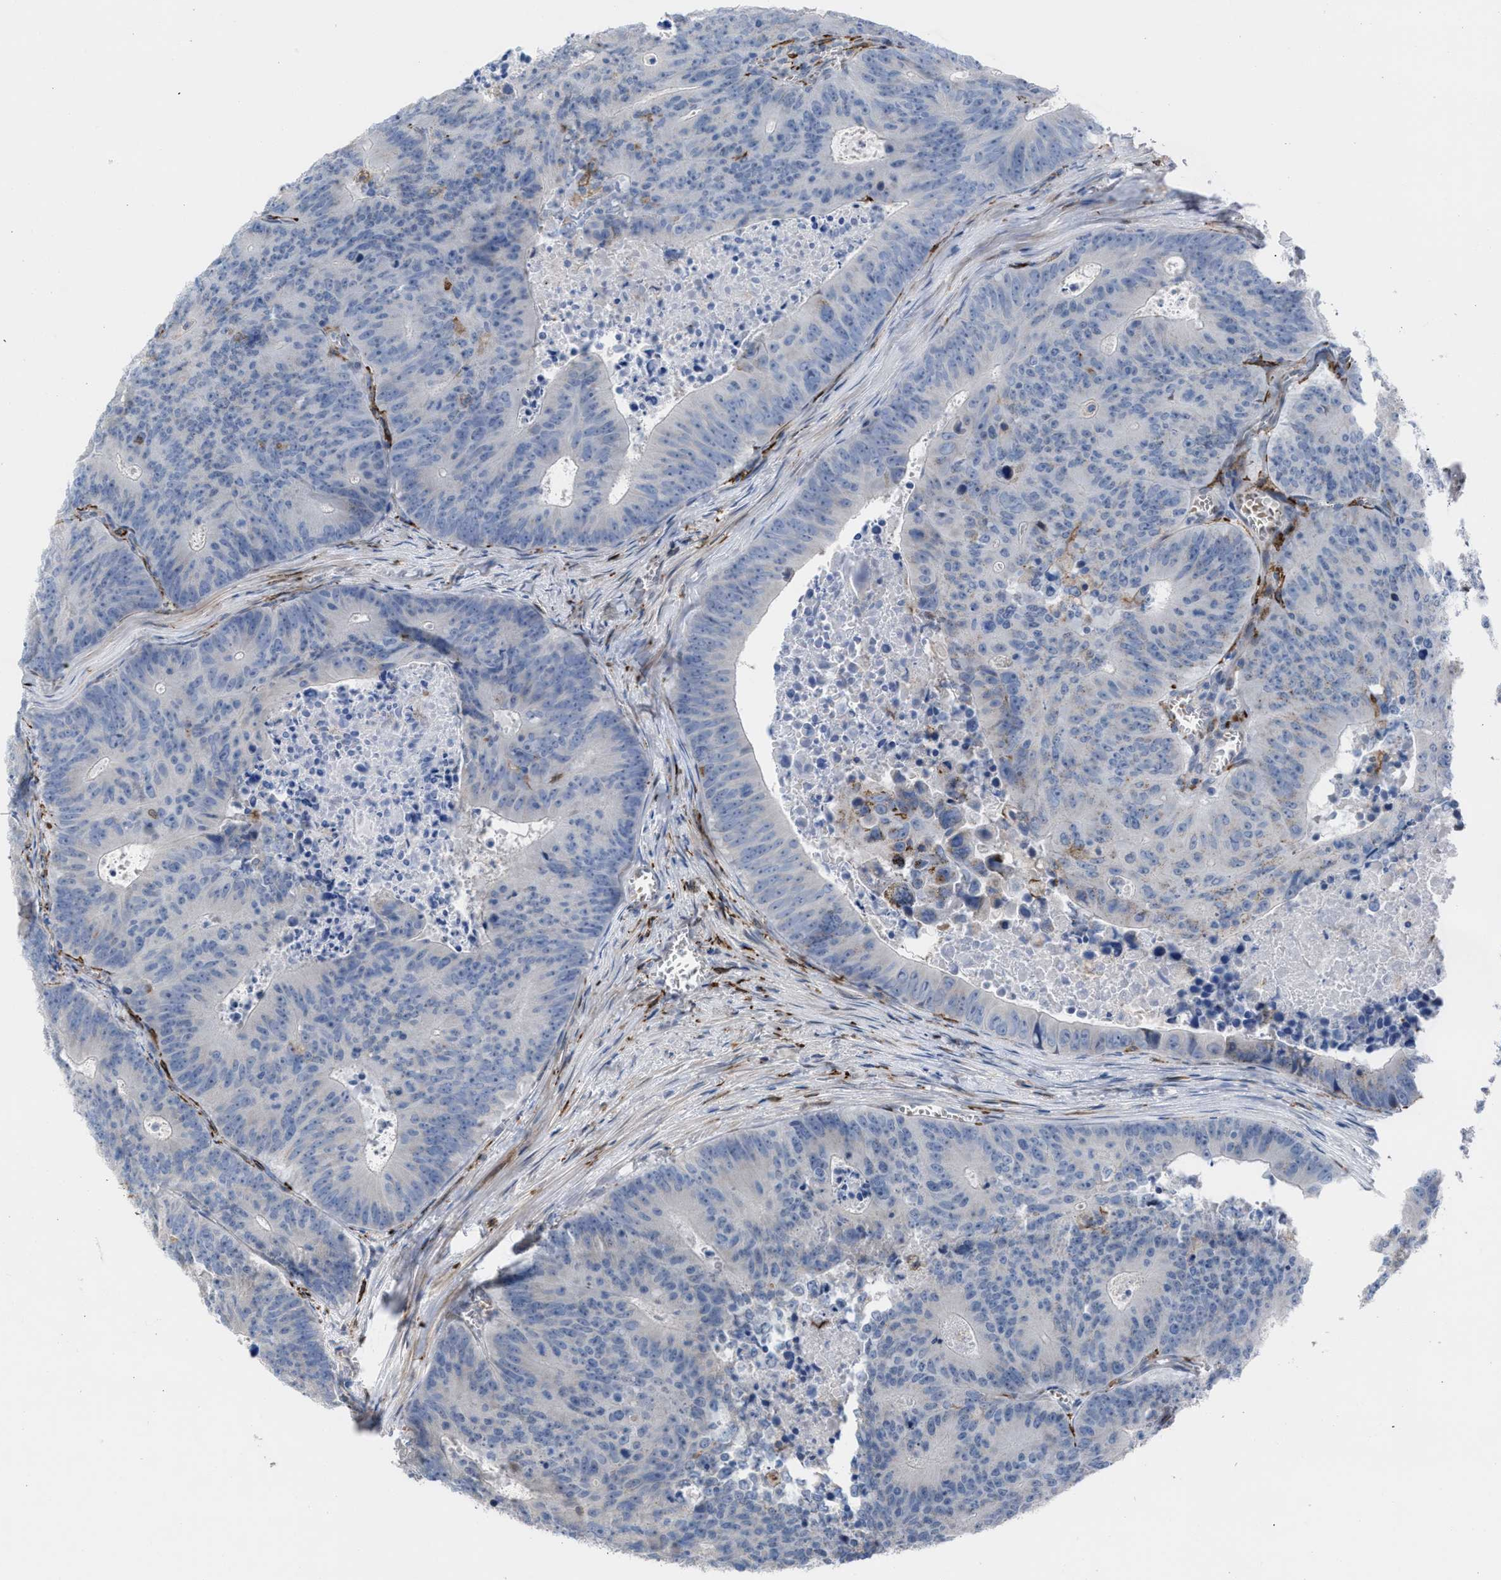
{"staining": {"intensity": "negative", "quantity": "none", "location": "none"}, "tissue": "colorectal cancer", "cell_type": "Tumor cells", "image_type": "cancer", "snomed": [{"axis": "morphology", "description": "Adenocarcinoma, NOS"}, {"axis": "topography", "description": "Colon"}], "caption": "Tumor cells show no significant expression in colorectal cancer (adenocarcinoma).", "gene": "SLC47A1", "patient": {"sex": "male", "age": 87}}